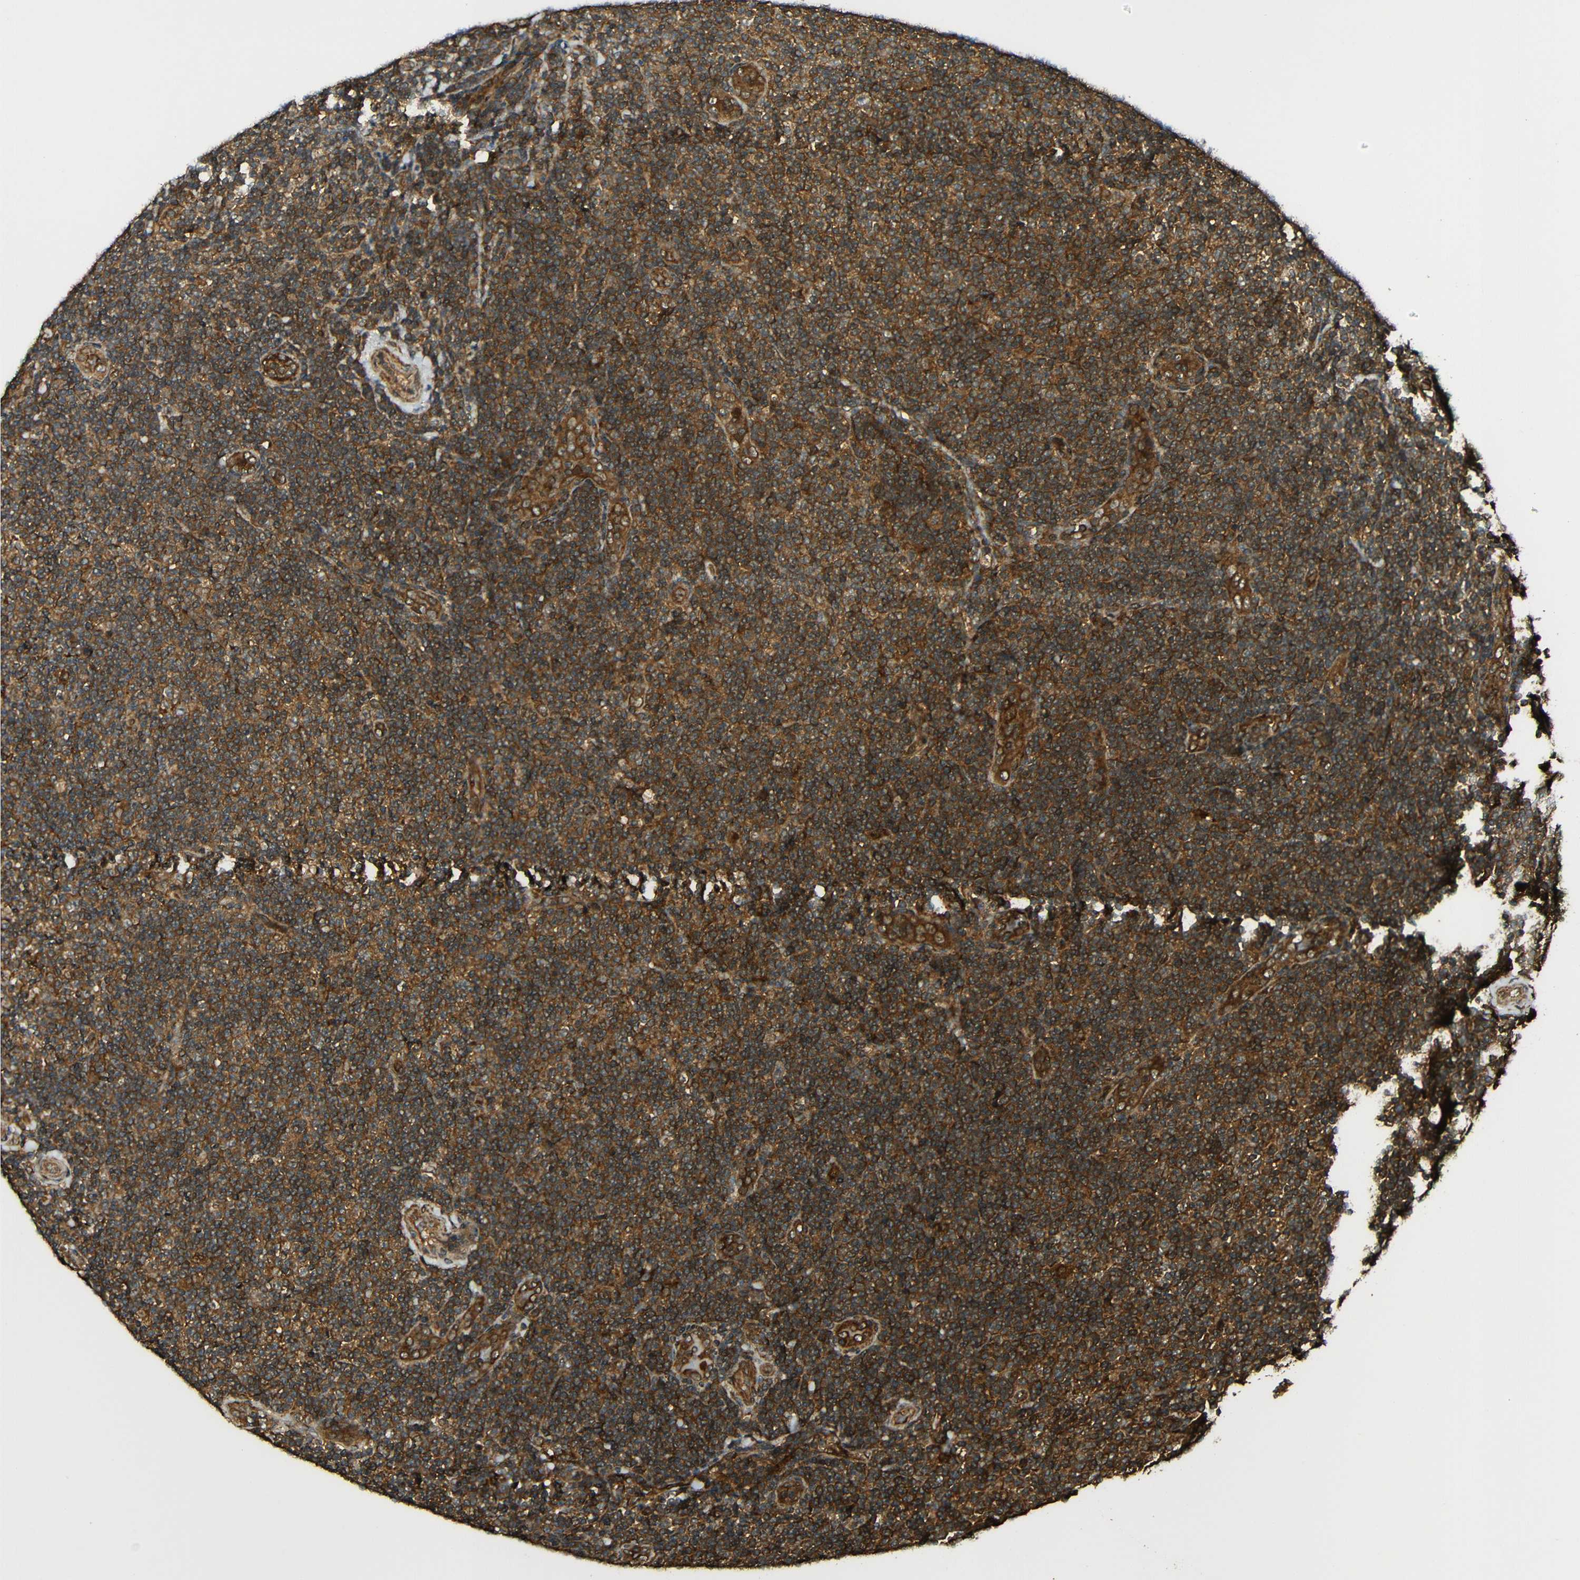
{"staining": {"intensity": "moderate", "quantity": ">75%", "location": "cytoplasmic/membranous"}, "tissue": "lymphoma", "cell_type": "Tumor cells", "image_type": "cancer", "snomed": [{"axis": "morphology", "description": "Malignant lymphoma, non-Hodgkin's type, Low grade"}, {"axis": "topography", "description": "Lymph node"}], "caption": "Low-grade malignant lymphoma, non-Hodgkin's type stained for a protein reveals moderate cytoplasmic/membranous positivity in tumor cells.", "gene": "CASP8", "patient": {"sex": "male", "age": 83}}